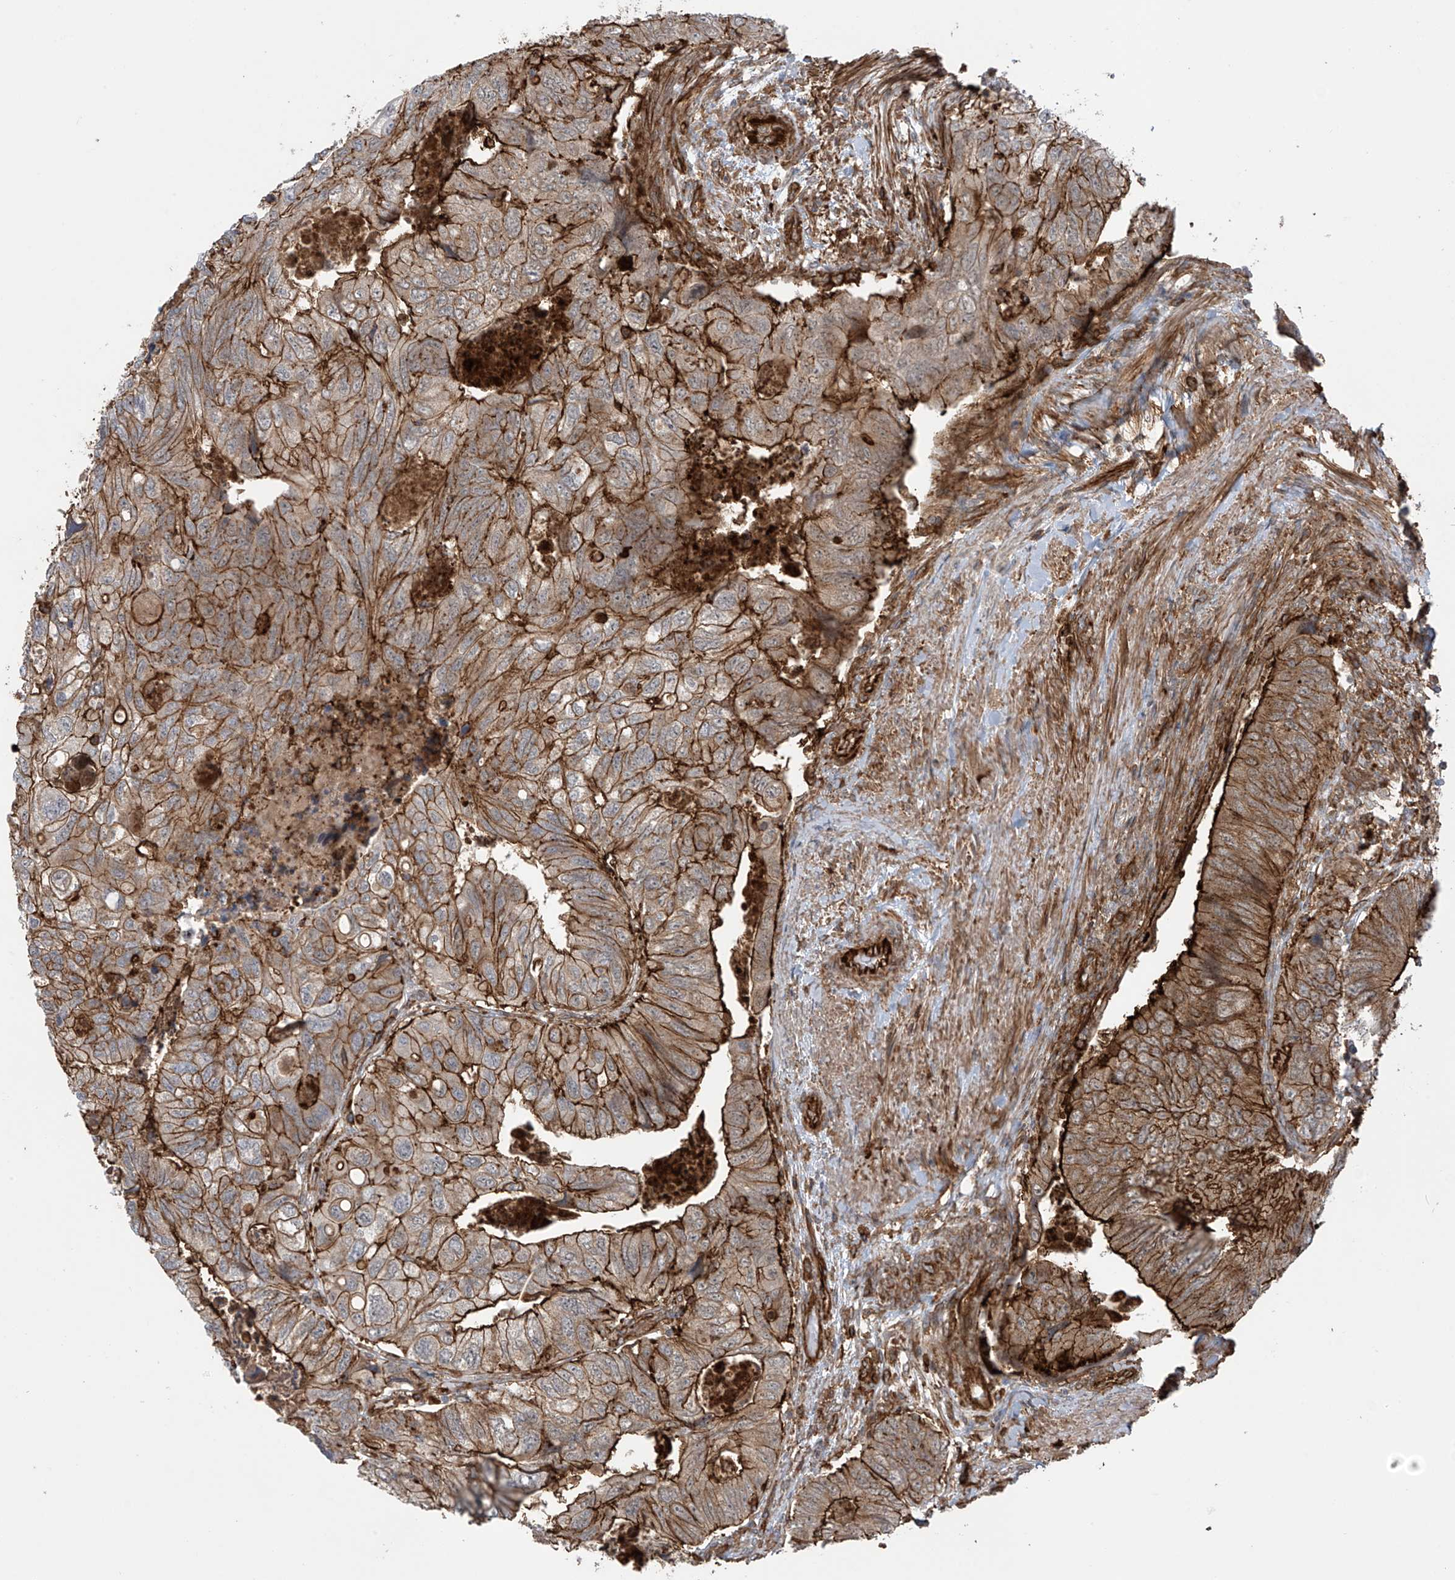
{"staining": {"intensity": "strong", "quantity": ">75%", "location": "cytoplasmic/membranous"}, "tissue": "colorectal cancer", "cell_type": "Tumor cells", "image_type": "cancer", "snomed": [{"axis": "morphology", "description": "Adenocarcinoma, NOS"}, {"axis": "topography", "description": "Rectum"}], "caption": "Immunohistochemistry (DAB) staining of human colorectal cancer (adenocarcinoma) displays strong cytoplasmic/membranous protein expression in approximately >75% of tumor cells.", "gene": "SLC9A2", "patient": {"sex": "male", "age": 63}}